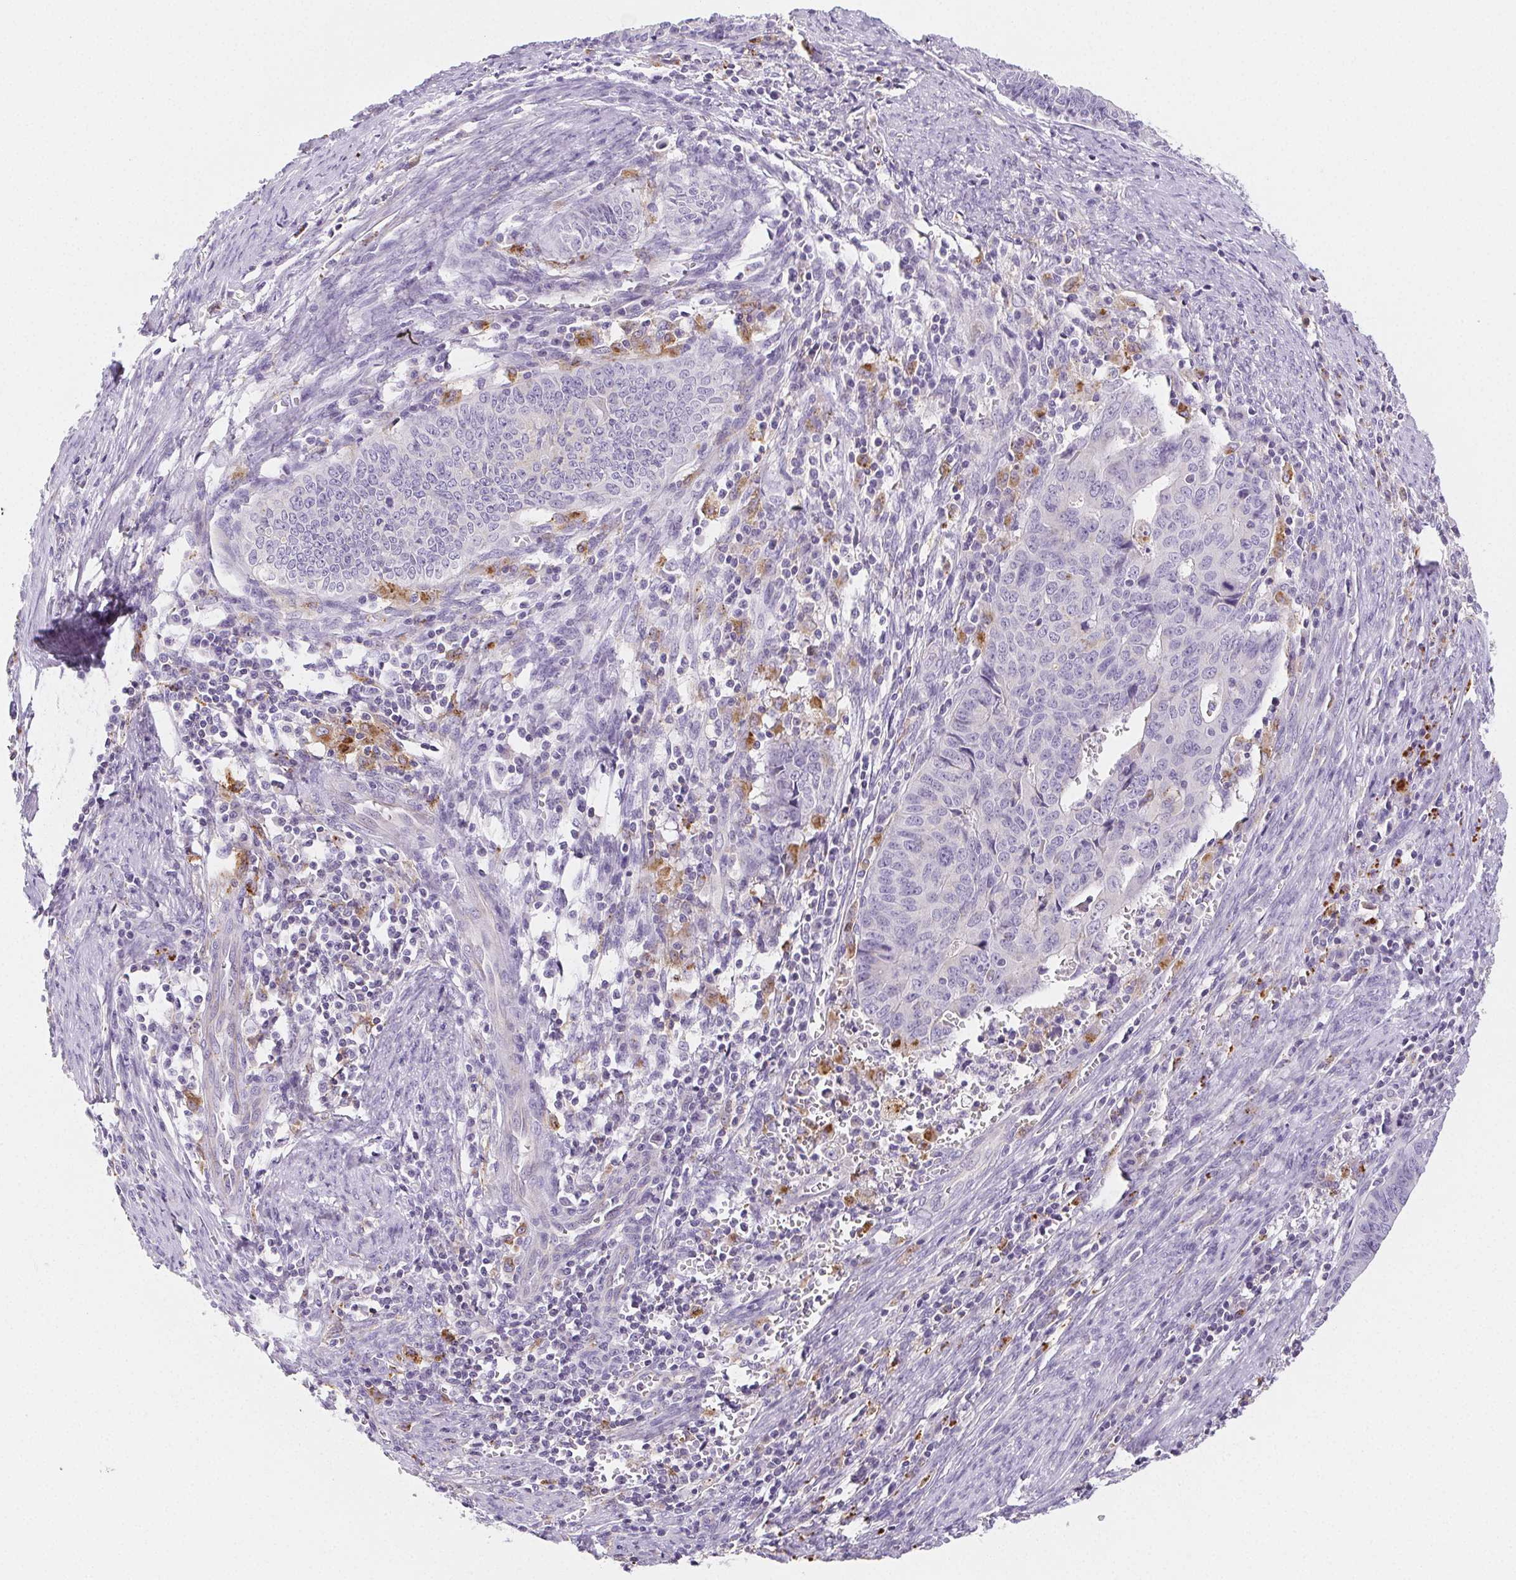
{"staining": {"intensity": "negative", "quantity": "none", "location": "none"}, "tissue": "endometrial cancer", "cell_type": "Tumor cells", "image_type": "cancer", "snomed": [{"axis": "morphology", "description": "Adenocarcinoma, NOS"}, {"axis": "topography", "description": "Endometrium"}], "caption": "The micrograph exhibits no staining of tumor cells in endometrial cancer.", "gene": "LIPA", "patient": {"sex": "female", "age": 65}}